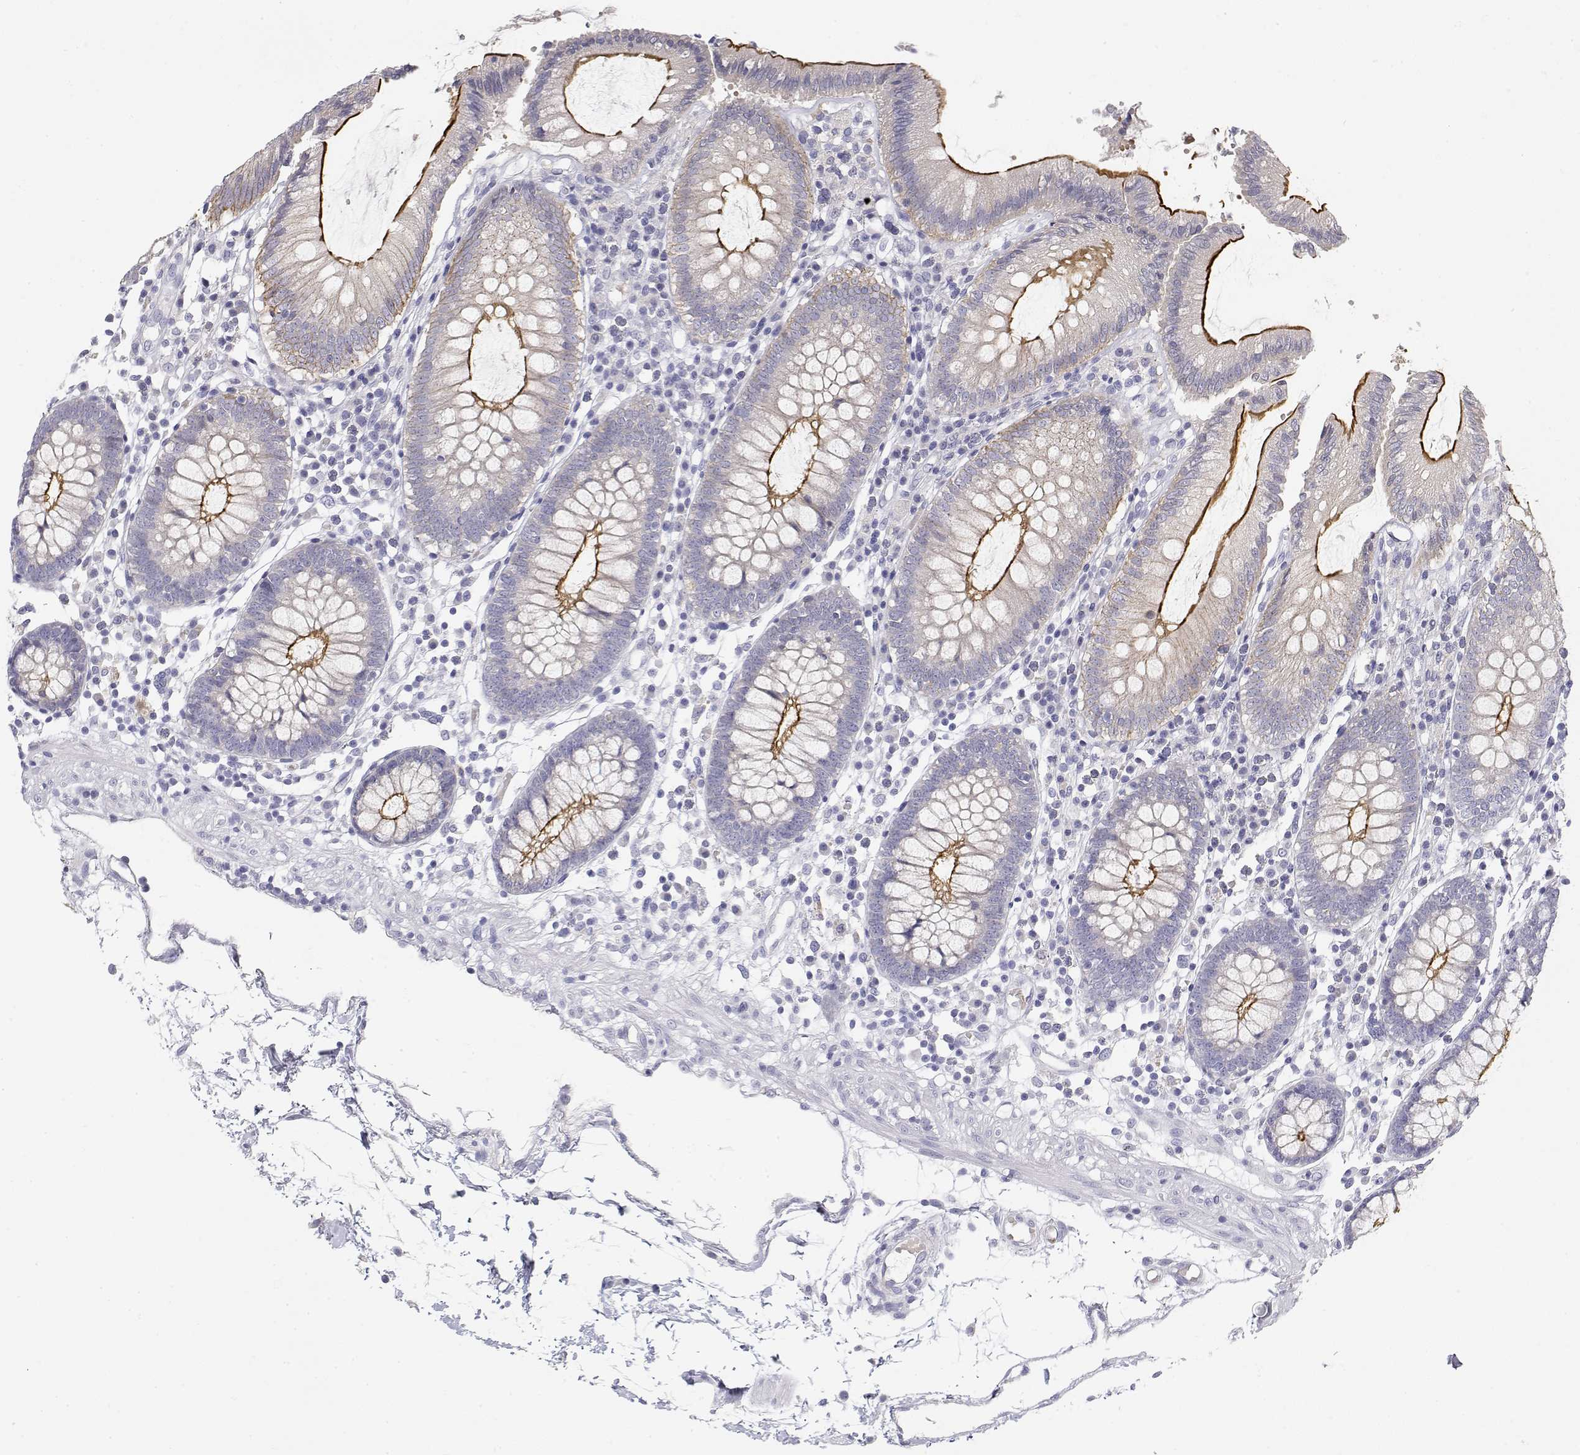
{"staining": {"intensity": "negative", "quantity": "none", "location": "none"}, "tissue": "colon", "cell_type": "Endothelial cells", "image_type": "normal", "snomed": [{"axis": "morphology", "description": "Normal tissue, NOS"}, {"axis": "morphology", "description": "Adenocarcinoma, NOS"}, {"axis": "topography", "description": "Colon"}], "caption": "An image of colon stained for a protein reveals no brown staining in endothelial cells.", "gene": "MISP", "patient": {"sex": "male", "age": 83}}